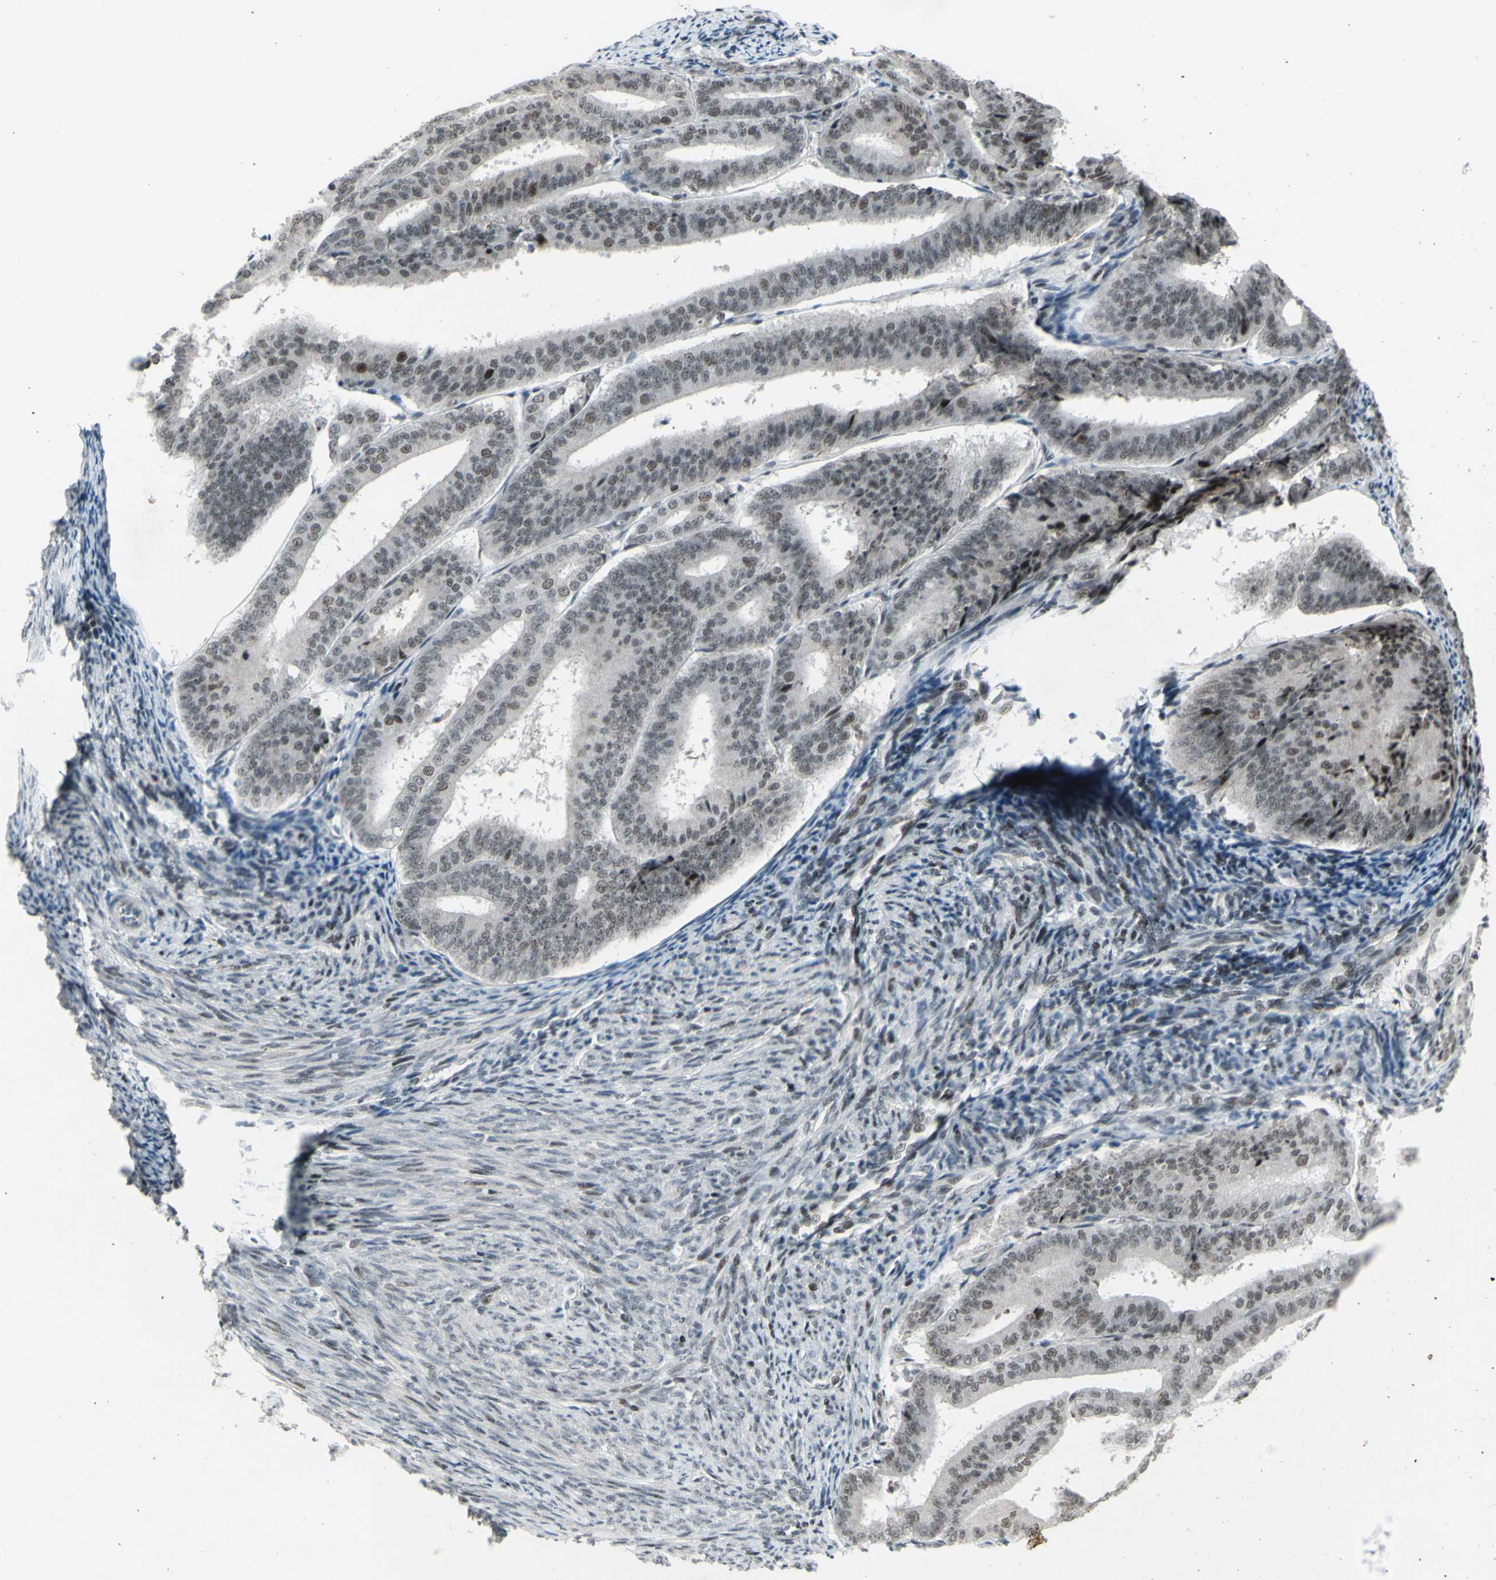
{"staining": {"intensity": "weak", "quantity": "<25%", "location": "nuclear"}, "tissue": "endometrial cancer", "cell_type": "Tumor cells", "image_type": "cancer", "snomed": [{"axis": "morphology", "description": "Adenocarcinoma, NOS"}, {"axis": "topography", "description": "Endometrium"}], "caption": "IHC photomicrograph of neoplastic tissue: adenocarcinoma (endometrial) stained with DAB (3,3'-diaminobenzidine) displays no significant protein positivity in tumor cells.", "gene": "SUPT6H", "patient": {"sex": "female", "age": 63}}